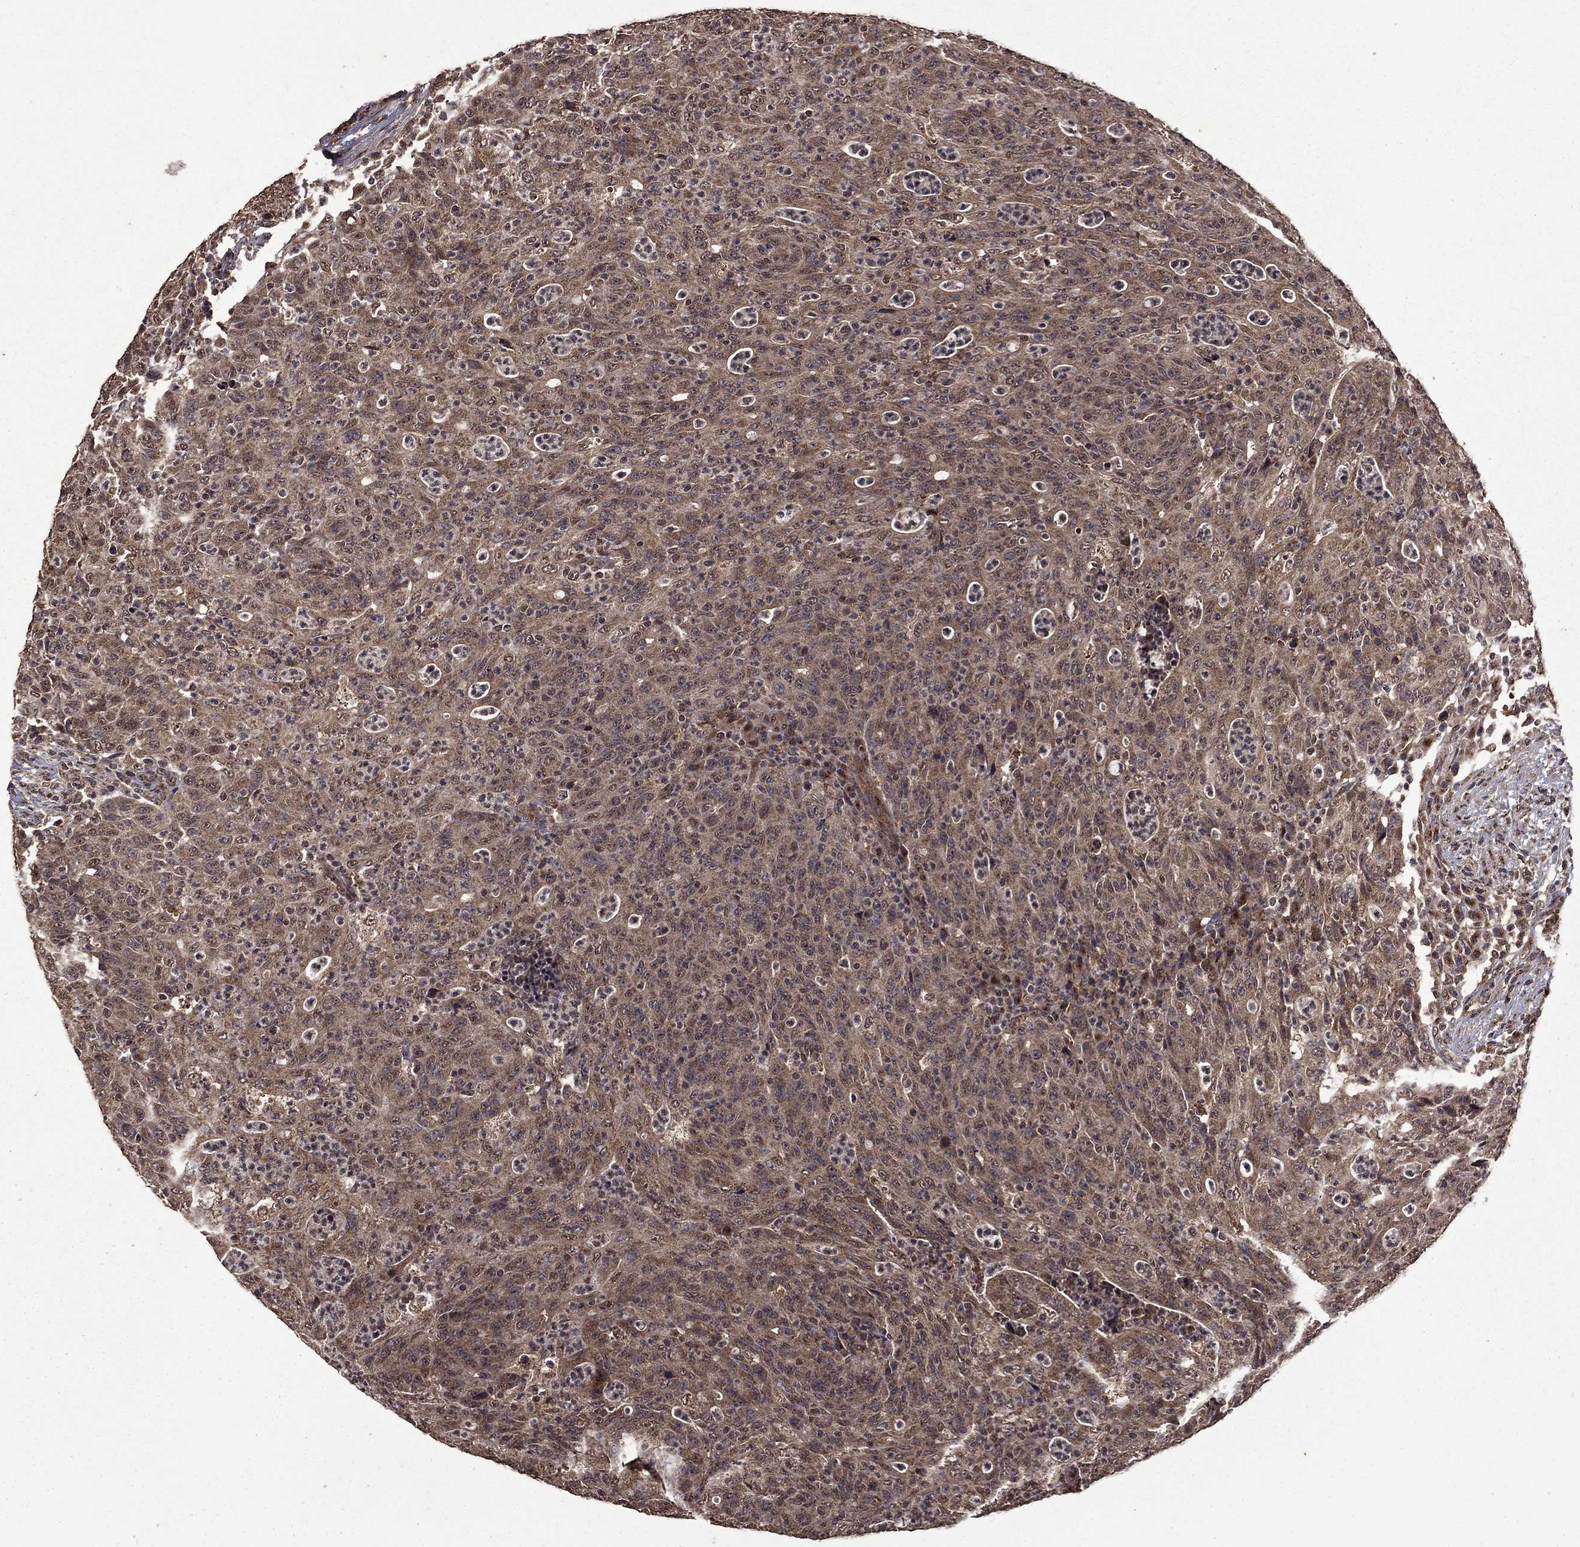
{"staining": {"intensity": "moderate", "quantity": "25%-75%", "location": "cytoplasmic/membranous"}, "tissue": "colorectal cancer", "cell_type": "Tumor cells", "image_type": "cancer", "snomed": [{"axis": "morphology", "description": "Adenocarcinoma, NOS"}, {"axis": "topography", "description": "Colon"}], "caption": "Colorectal adenocarcinoma tissue exhibits moderate cytoplasmic/membranous staining in approximately 25%-75% of tumor cells (DAB (3,3'-diaminobenzidine) = brown stain, brightfield microscopy at high magnification).", "gene": "ITM2B", "patient": {"sex": "male", "age": 70}}